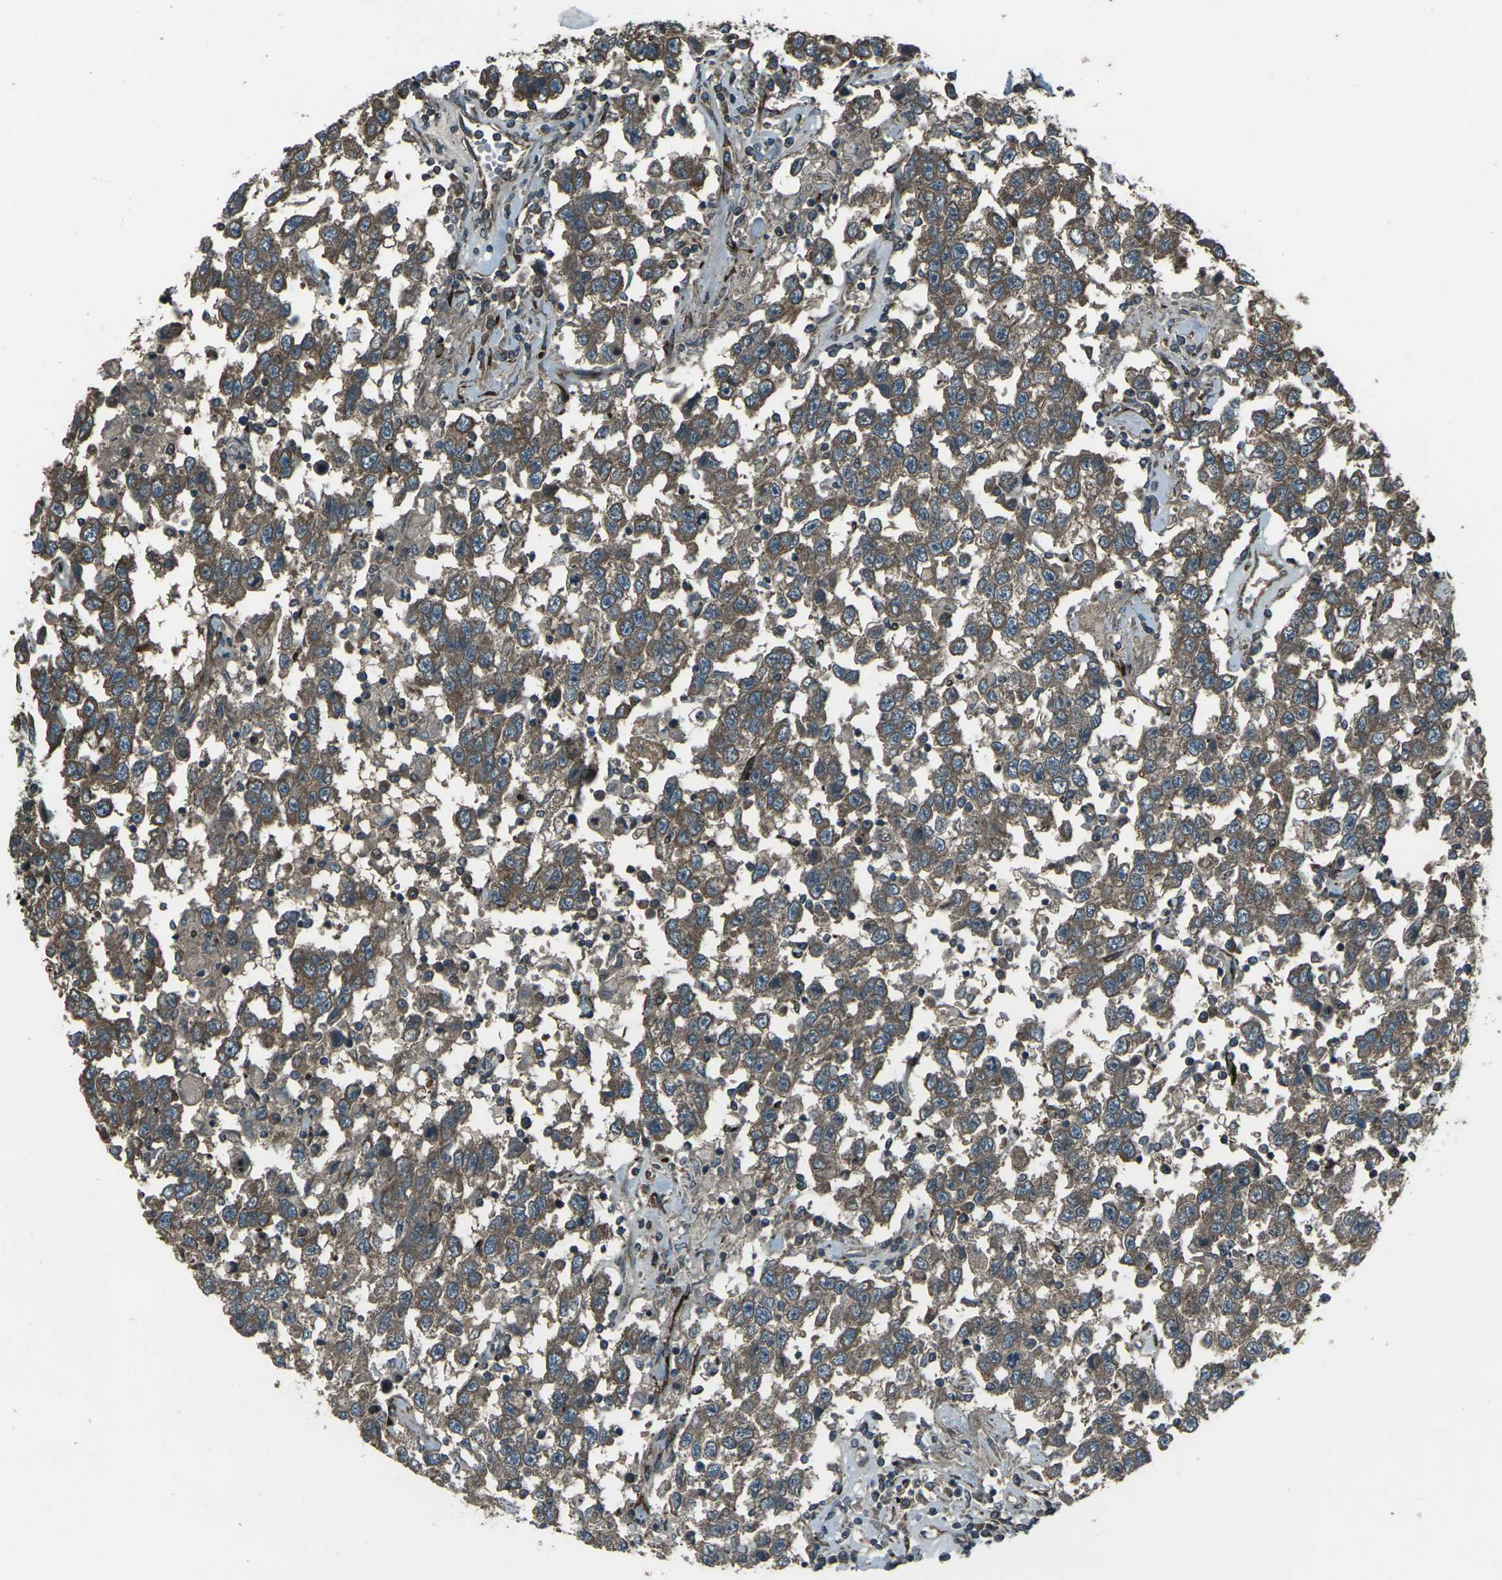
{"staining": {"intensity": "moderate", "quantity": ">75%", "location": "cytoplasmic/membranous"}, "tissue": "testis cancer", "cell_type": "Tumor cells", "image_type": "cancer", "snomed": [{"axis": "morphology", "description": "Seminoma, NOS"}, {"axis": "topography", "description": "Testis"}], "caption": "Immunohistochemical staining of testis seminoma displays moderate cytoplasmic/membranous protein staining in approximately >75% of tumor cells.", "gene": "LSMEM1", "patient": {"sex": "male", "age": 41}}